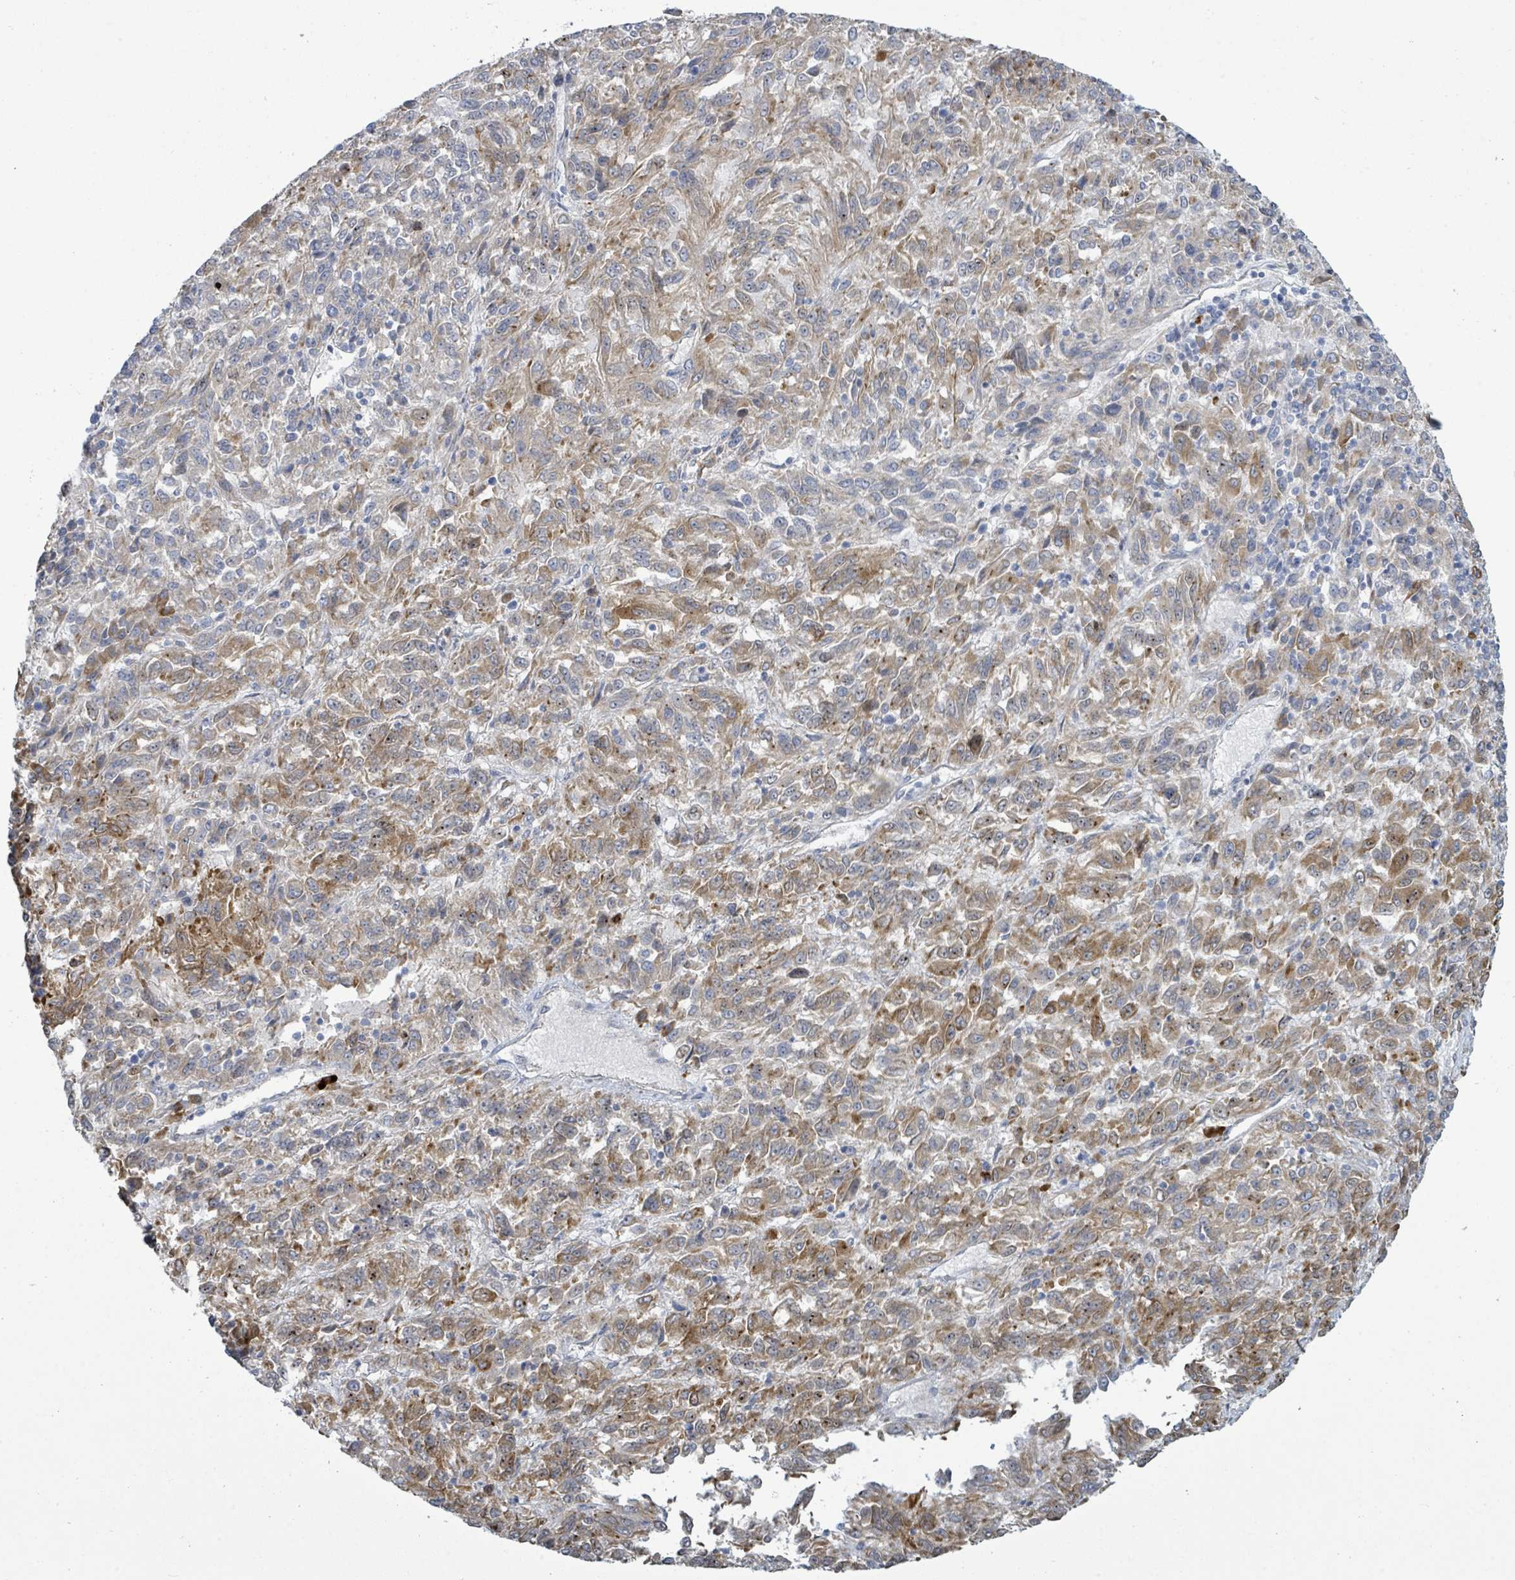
{"staining": {"intensity": "moderate", "quantity": "25%-75%", "location": "cytoplasmic/membranous"}, "tissue": "melanoma", "cell_type": "Tumor cells", "image_type": "cancer", "snomed": [{"axis": "morphology", "description": "Malignant melanoma, Metastatic site"}, {"axis": "topography", "description": "Lung"}], "caption": "High-magnification brightfield microscopy of melanoma stained with DAB (brown) and counterstained with hematoxylin (blue). tumor cells exhibit moderate cytoplasmic/membranous staining is present in about25%-75% of cells.", "gene": "SIRPB1", "patient": {"sex": "male", "age": 64}}